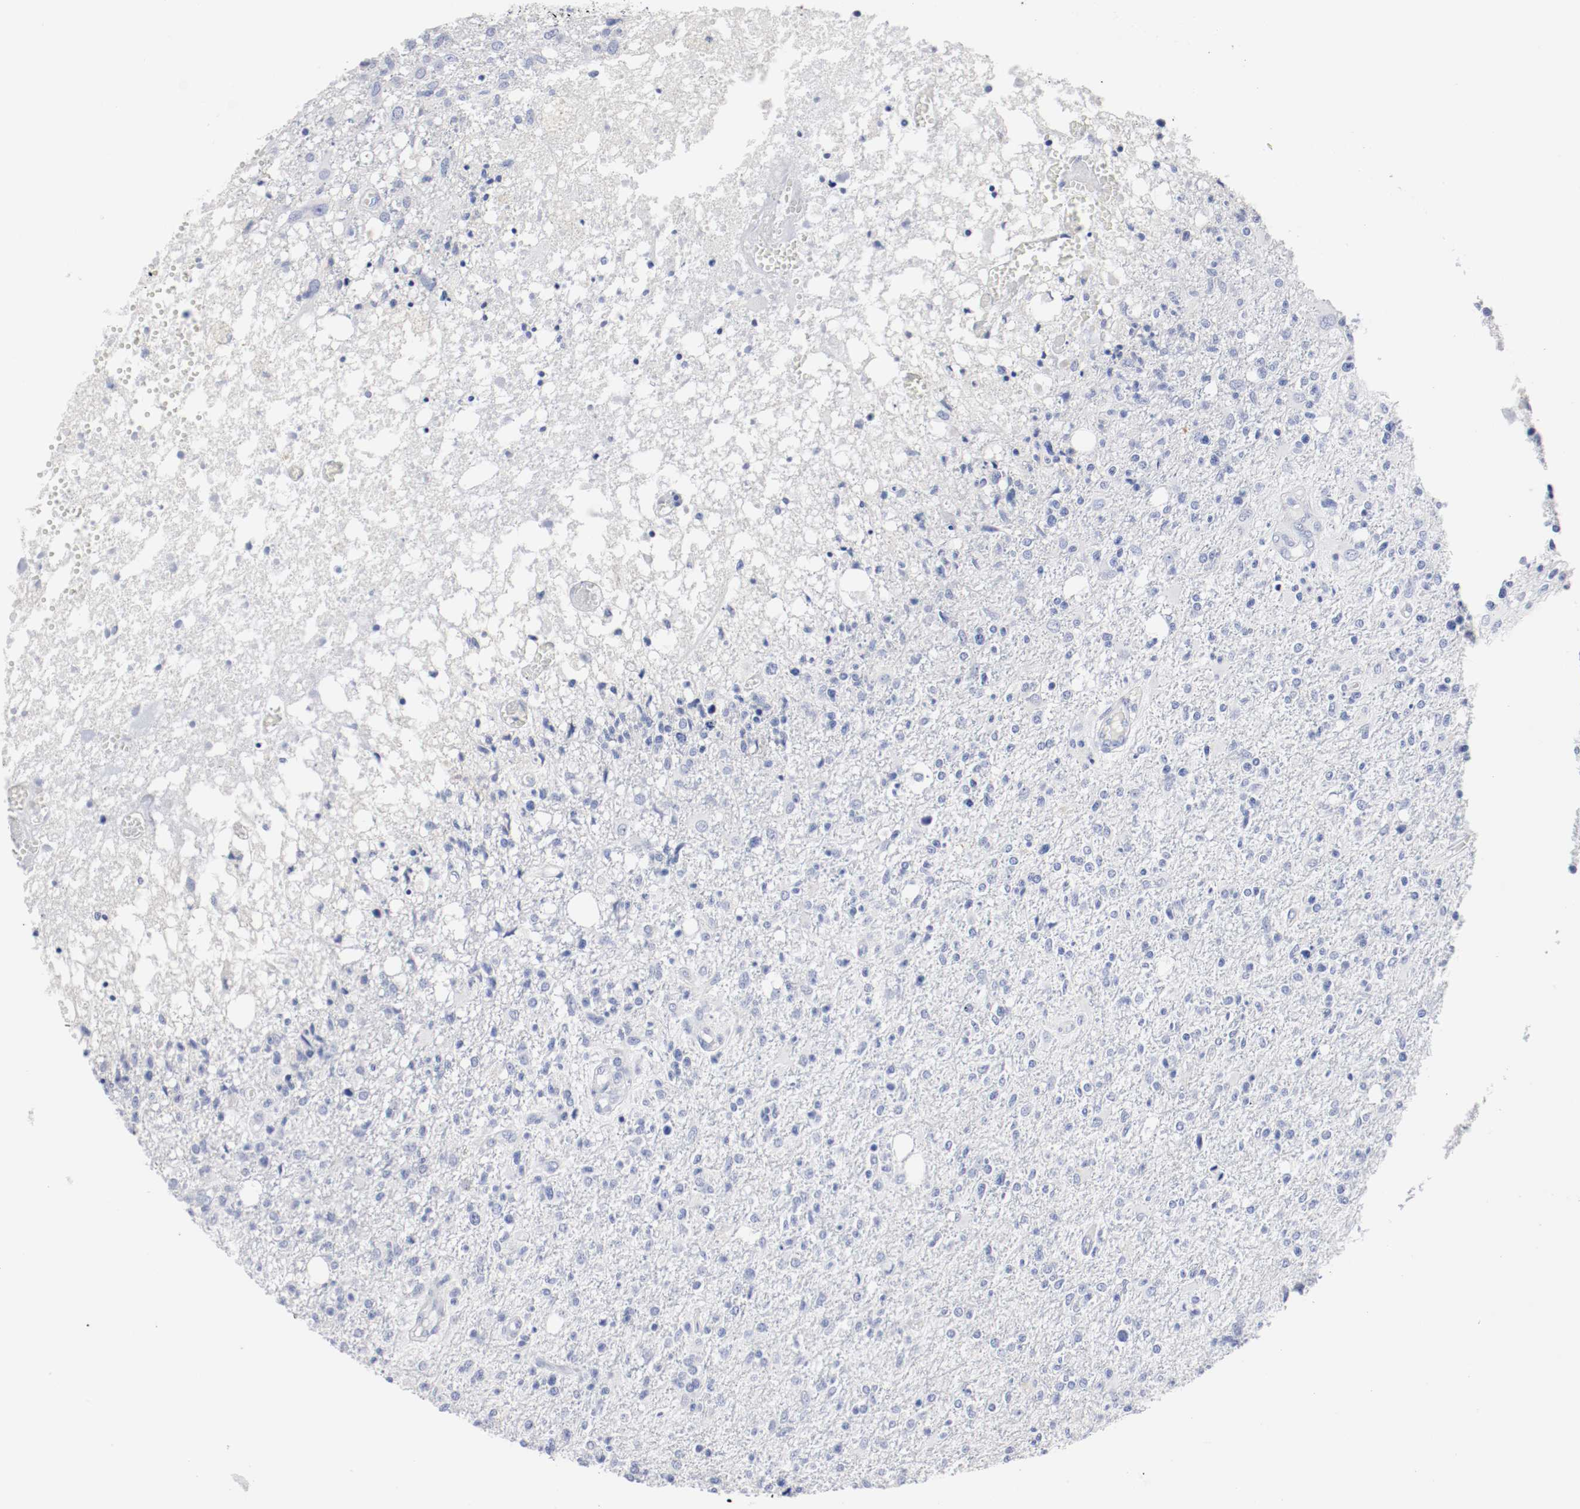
{"staining": {"intensity": "negative", "quantity": "none", "location": "none"}, "tissue": "glioma", "cell_type": "Tumor cells", "image_type": "cancer", "snomed": [{"axis": "morphology", "description": "Glioma, malignant, High grade"}, {"axis": "topography", "description": "Cerebral cortex"}], "caption": "This histopathology image is of malignant glioma (high-grade) stained with immunohistochemistry (IHC) to label a protein in brown with the nuclei are counter-stained blue. There is no staining in tumor cells.", "gene": "GAD1", "patient": {"sex": "male", "age": 76}}